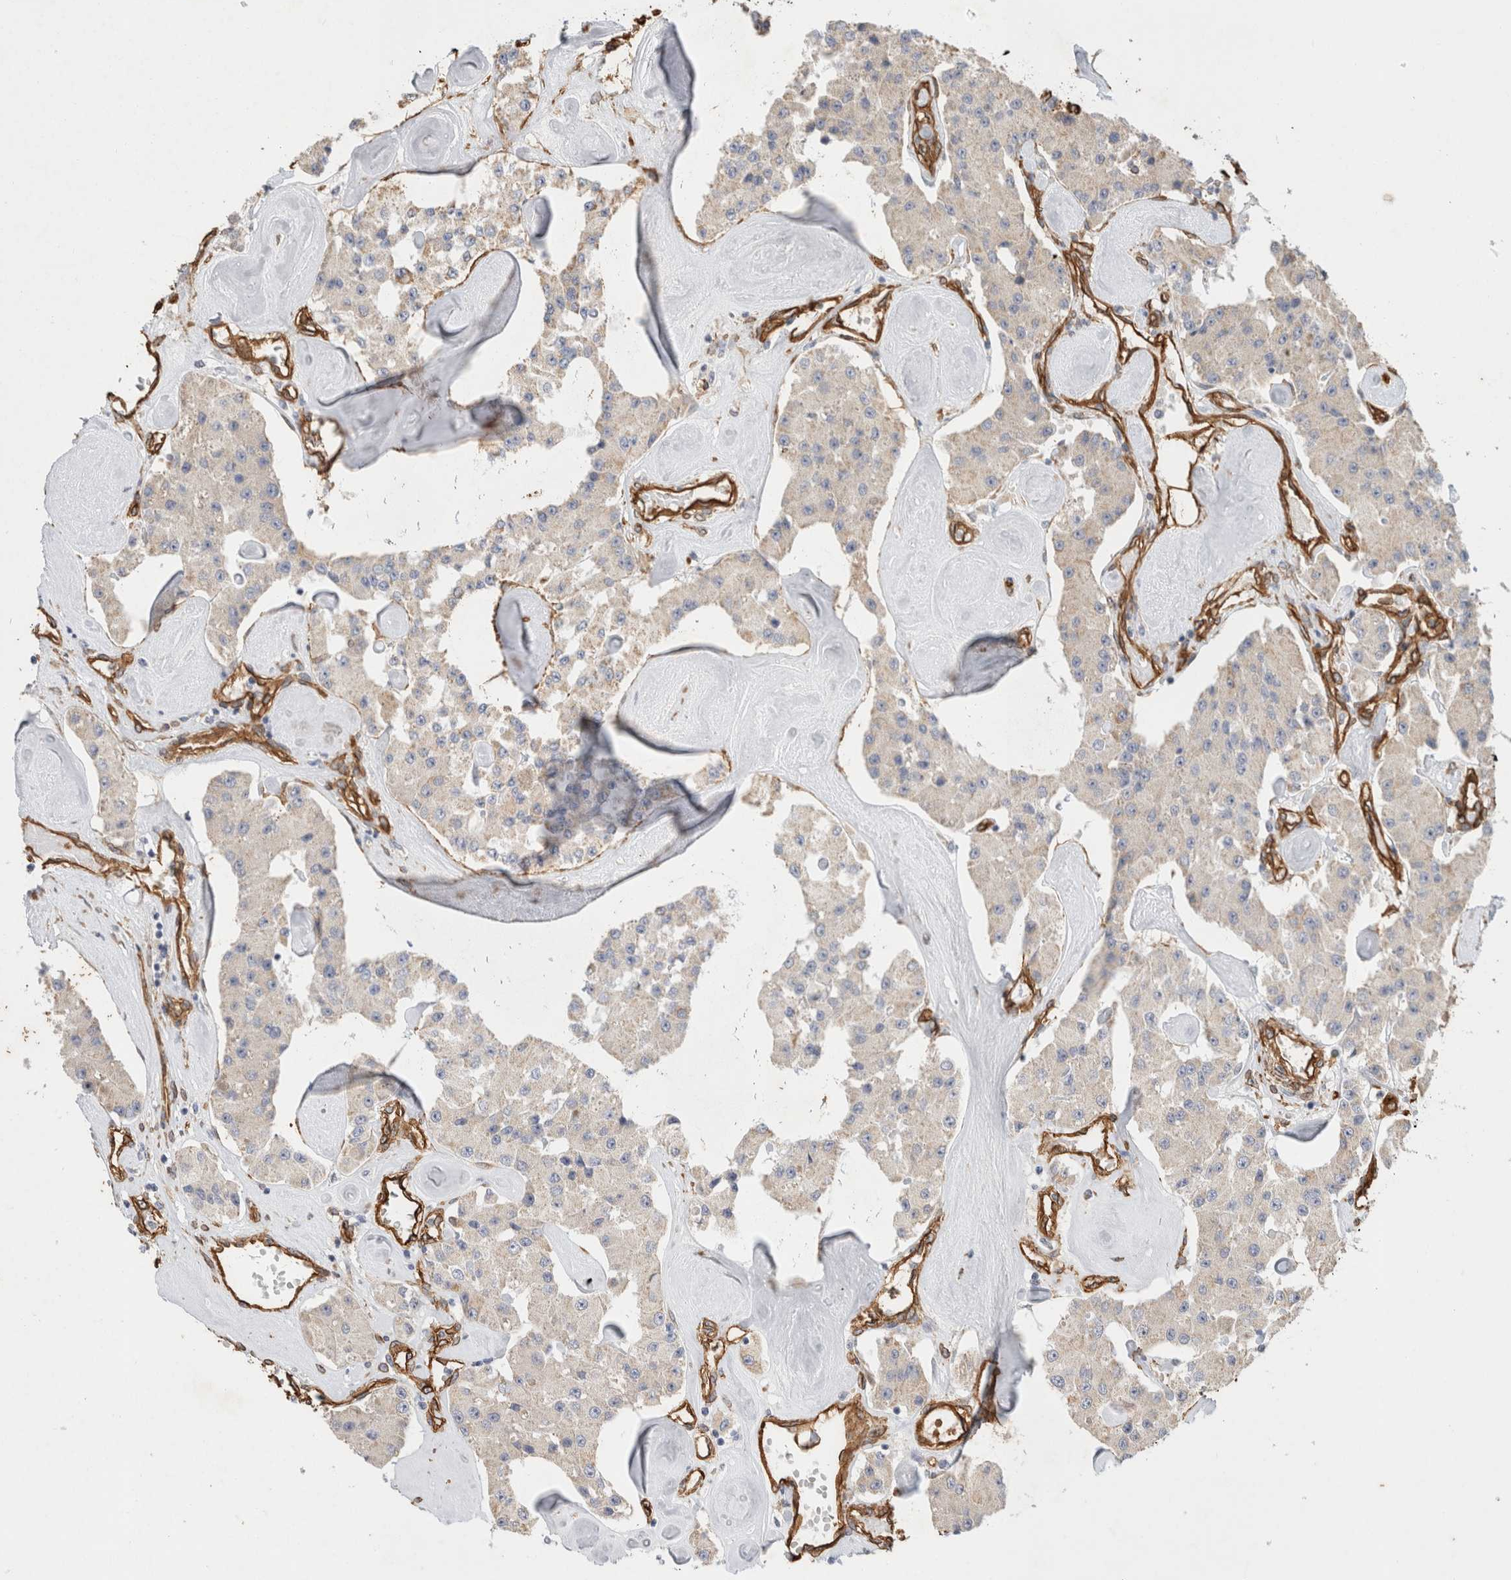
{"staining": {"intensity": "negative", "quantity": "none", "location": "none"}, "tissue": "carcinoid", "cell_type": "Tumor cells", "image_type": "cancer", "snomed": [{"axis": "morphology", "description": "Carcinoid, malignant, NOS"}, {"axis": "topography", "description": "Pancreas"}], "caption": "Histopathology image shows no significant protein expression in tumor cells of carcinoid (malignant).", "gene": "JMJD4", "patient": {"sex": "male", "age": 41}}